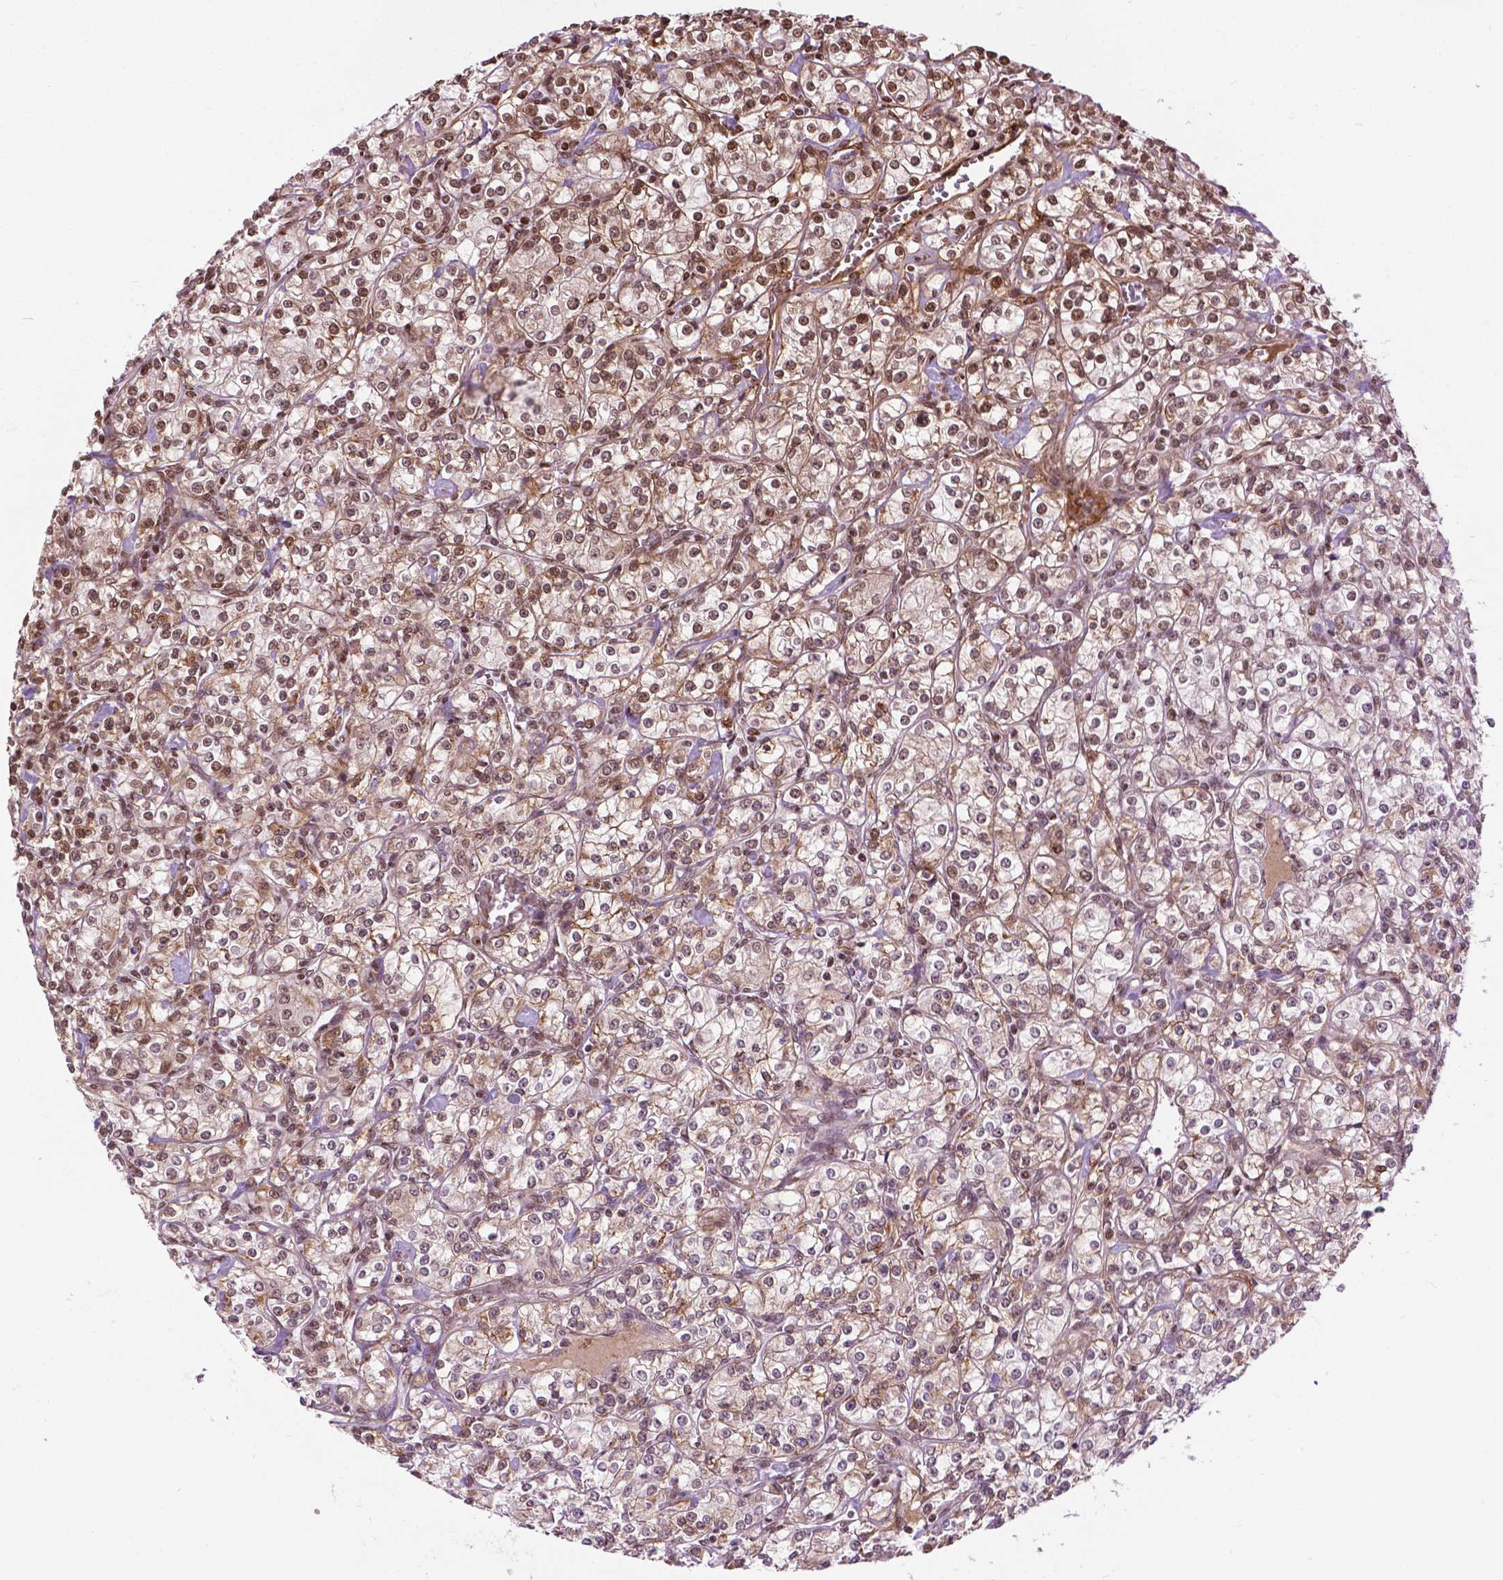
{"staining": {"intensity": "moderate", "quantity": ">75%", "location": "cytoplasmic/membranous"}, "tissue": "renal cancer", "cell_type": "Tumor cells", "image_type": "cancer", "snomed": [{"axis": "morphology", "description": "Adenocarcinoma, NOS"}, {"axis": "topography", "description": "Kidney"}], "caption": "A medium amount of moderate cytoplasmic/membranous staining is seen in about >75% of tumor cells in renal cancer (adenocarcinoma) tissue.", "gene": "COL23A1", "patient": {"sex": "male", "age": 77}}